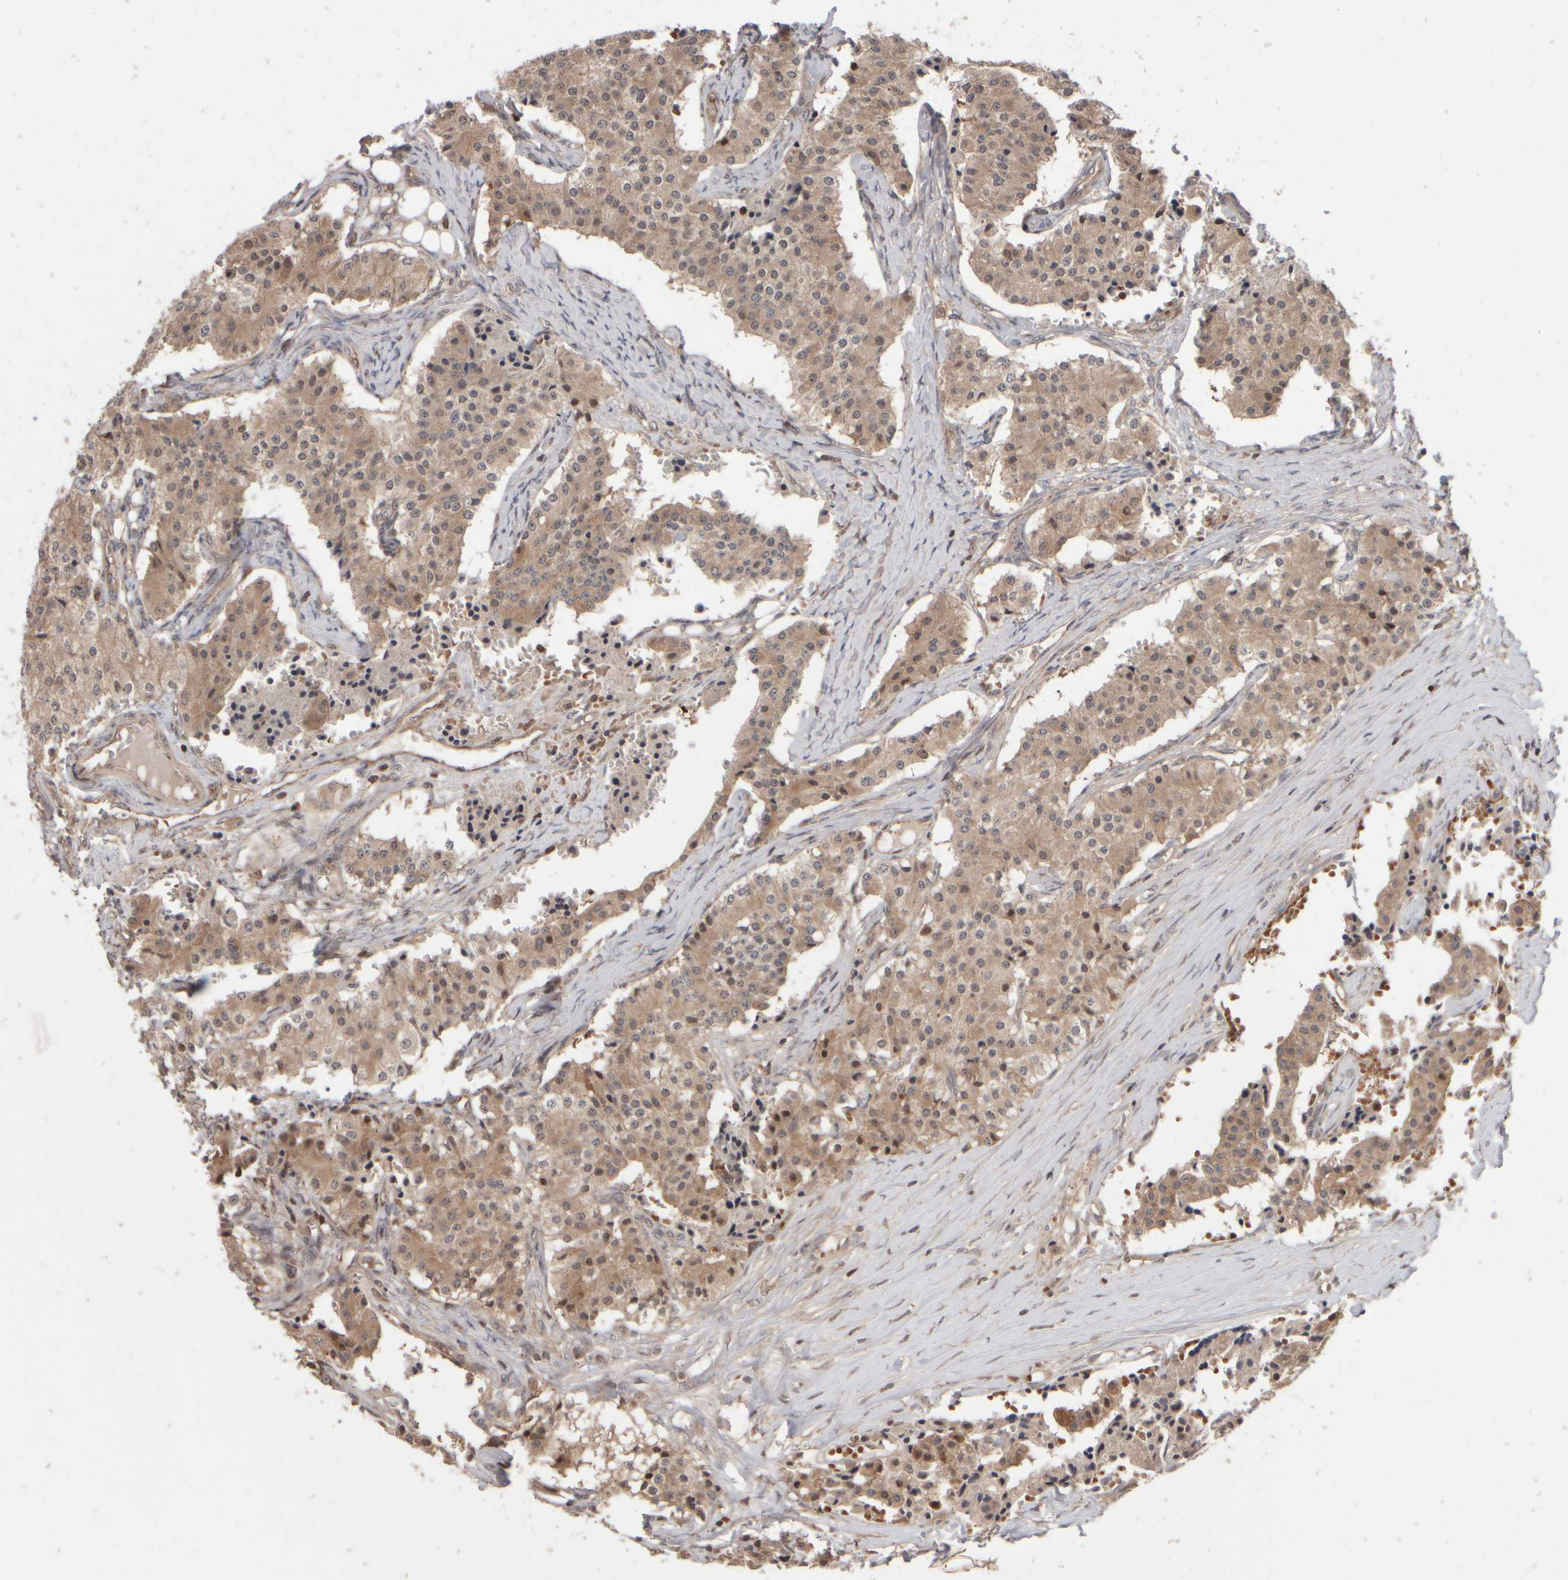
{"staining": {"intensity": "moderate", "quantity": ">75%", "location": "cytoplasmic/membranous"}, "tissue": "carcinoid", "cell_type": "Tumor cells", "image_type": "cancer", "snomed": [{"axis": "morphology", "description": "Carcinoid, malignant, NOS"}, {"axis": "topography", "description": "Colon"}], "caption": "A high-resolution micrograph shows immunohistochemistry staining of carcinoid, which exhibits moderate cytoplasmic/membranous staining in about >75% of tumor cells.", "gene": "ABHD11", "patient": {"sex": "female", "age": 52}}